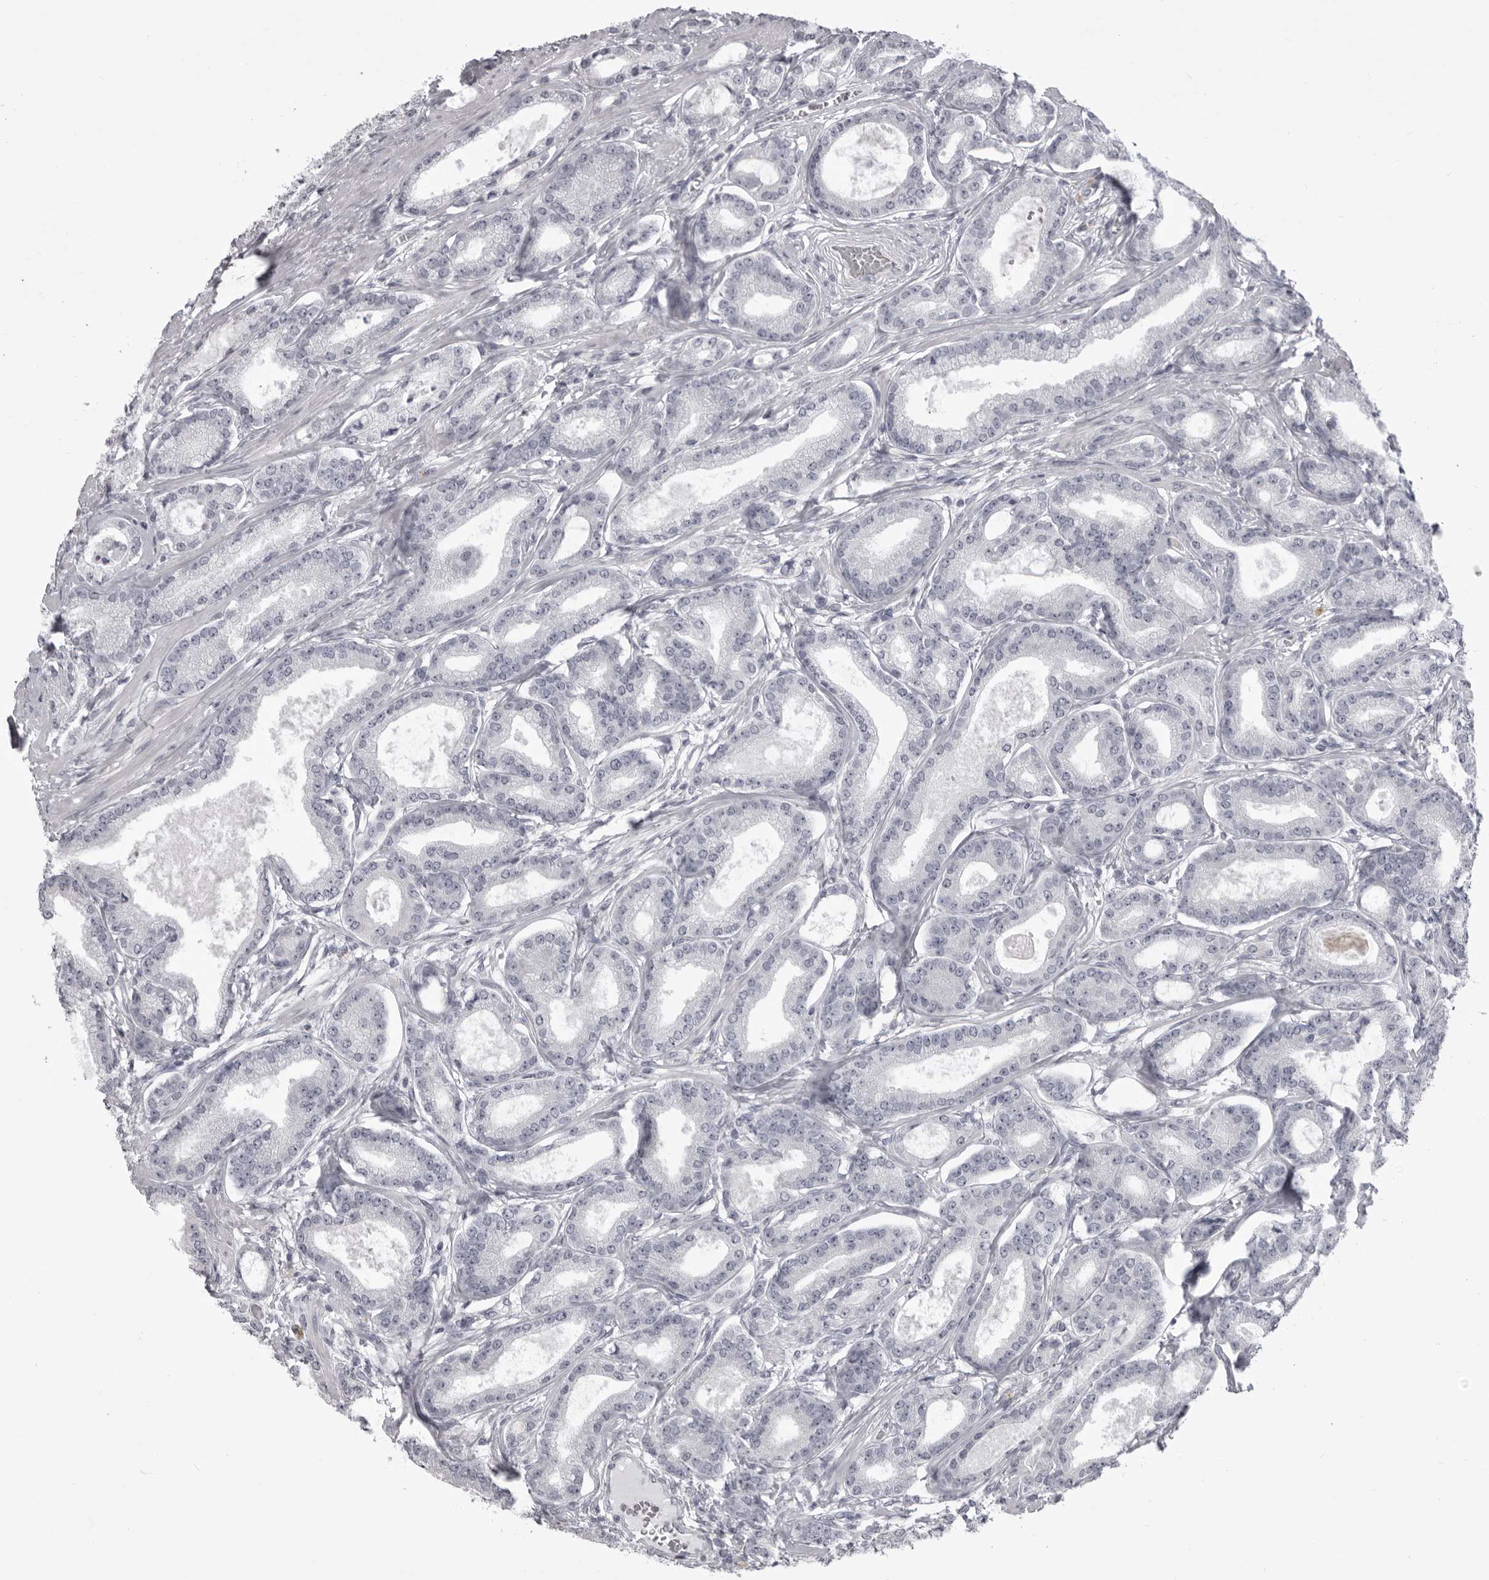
{"staining": {"intensity": "negative", "quantity": "none", "location": "none"}, "tissue": "prostate cancer", "cell_type": "Tumor cells", "image_type": "cancer", "snomed": [{"axis": "morphology", "description": "Adenocarcinoma, Low grade"}, {"axis": "topography", "description": "Prostate"}], "caption": "Photomicrograph shows no significant protein positivity in tumor cells of prostate cancer.", "gene": "EPHA10", "patient": {"sex": "male", "age": 60}}